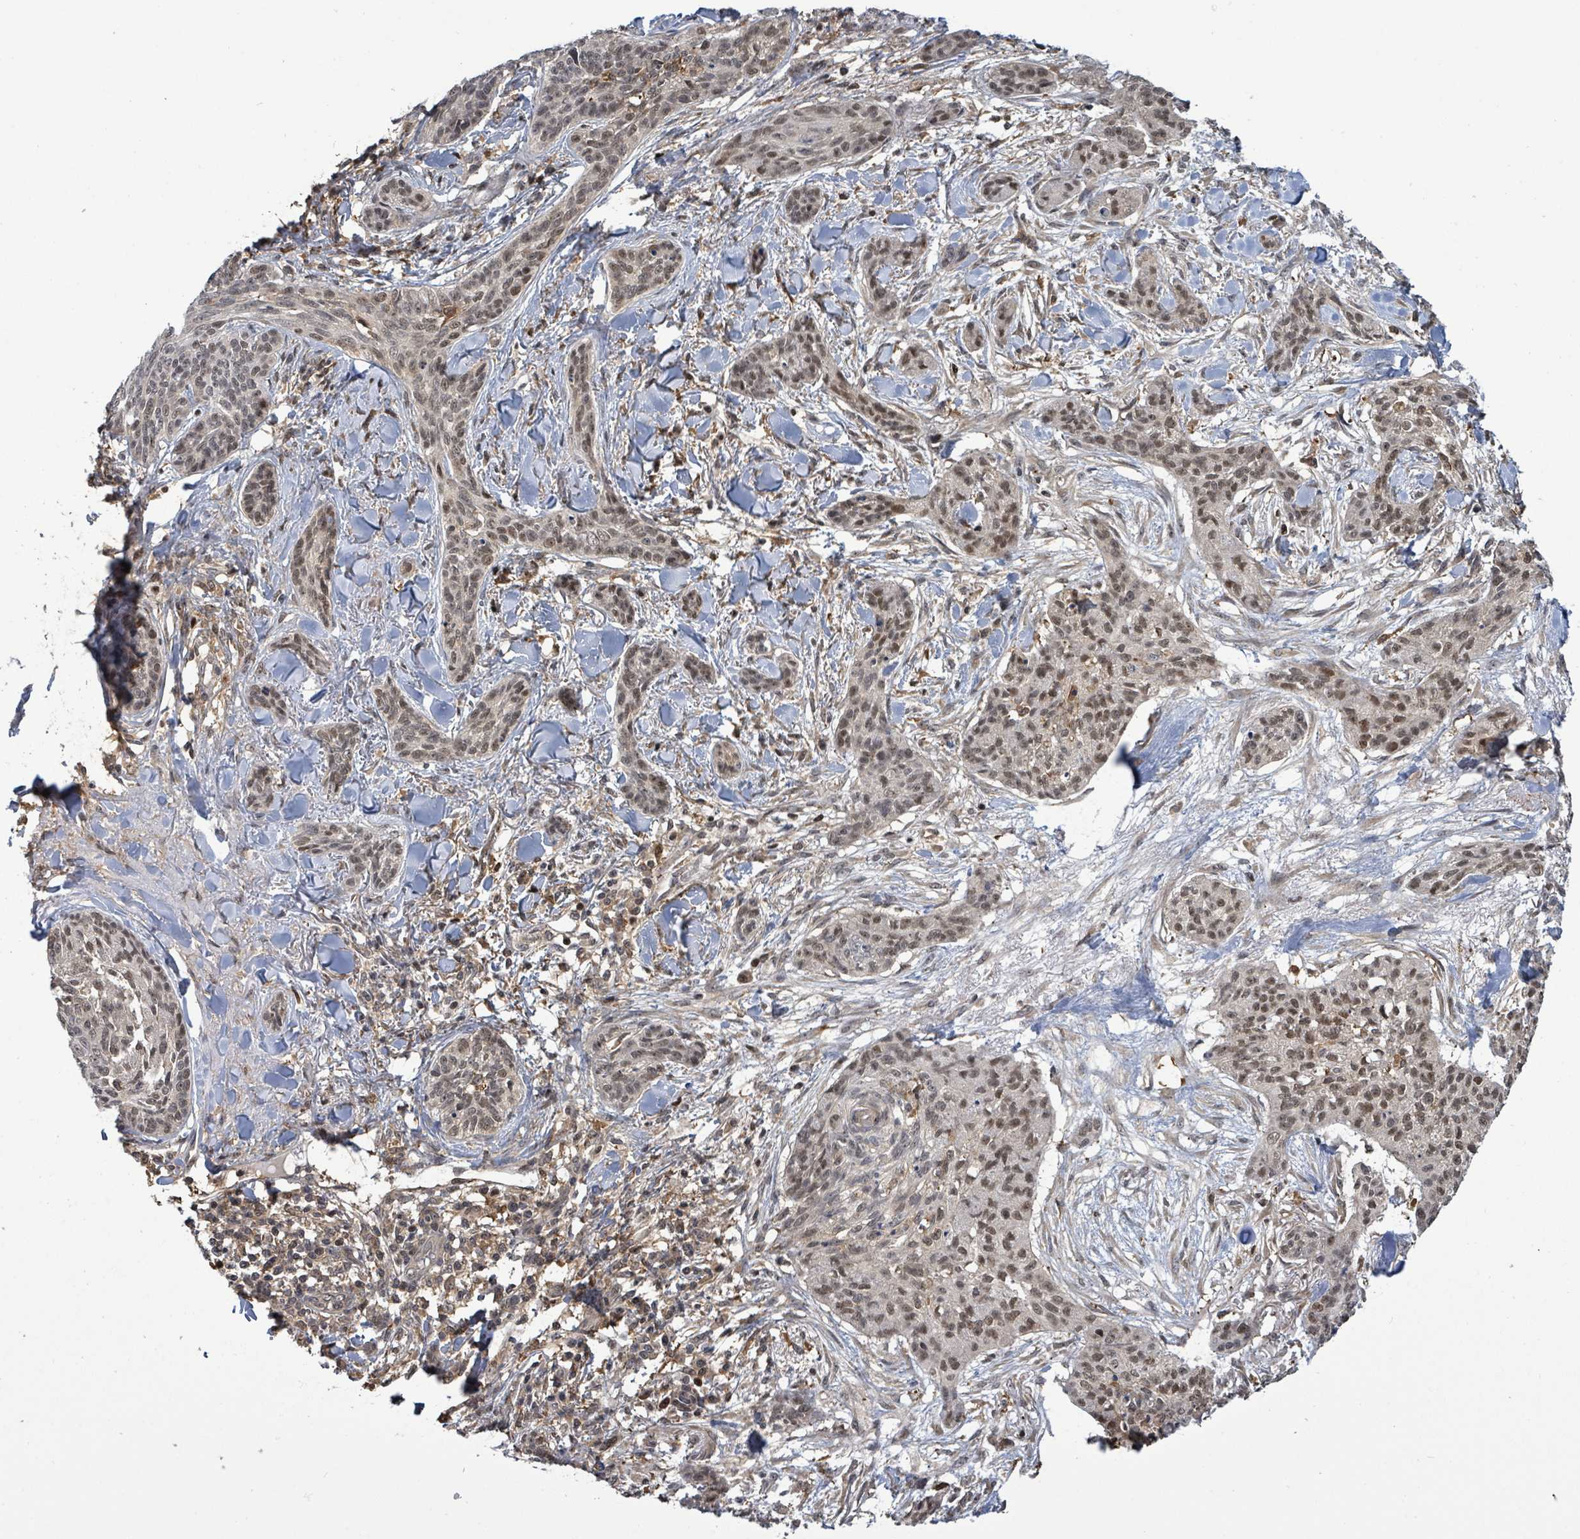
{"staining": {"intensity": "moderate", "quantity": ">75%", "location": "nuclear"}, "tissue": "skin cancer", "cell_type": "Tumor cells", "image_type": "cancer", "snomed": [{"axis": "morphology", "description": "Basal cell carcinoma"}, {"axis": "topography", "description": "Skin"}], "caption": "Brown immunohistochemical staining in skin basal cell carcinoma shows moderate nuclear staining in about >75% of tumor cells. (IHC, brightfield microscopy, high magnification).", "gene": "FBXO6", "patient": {"sex": "male", "age": 52}}